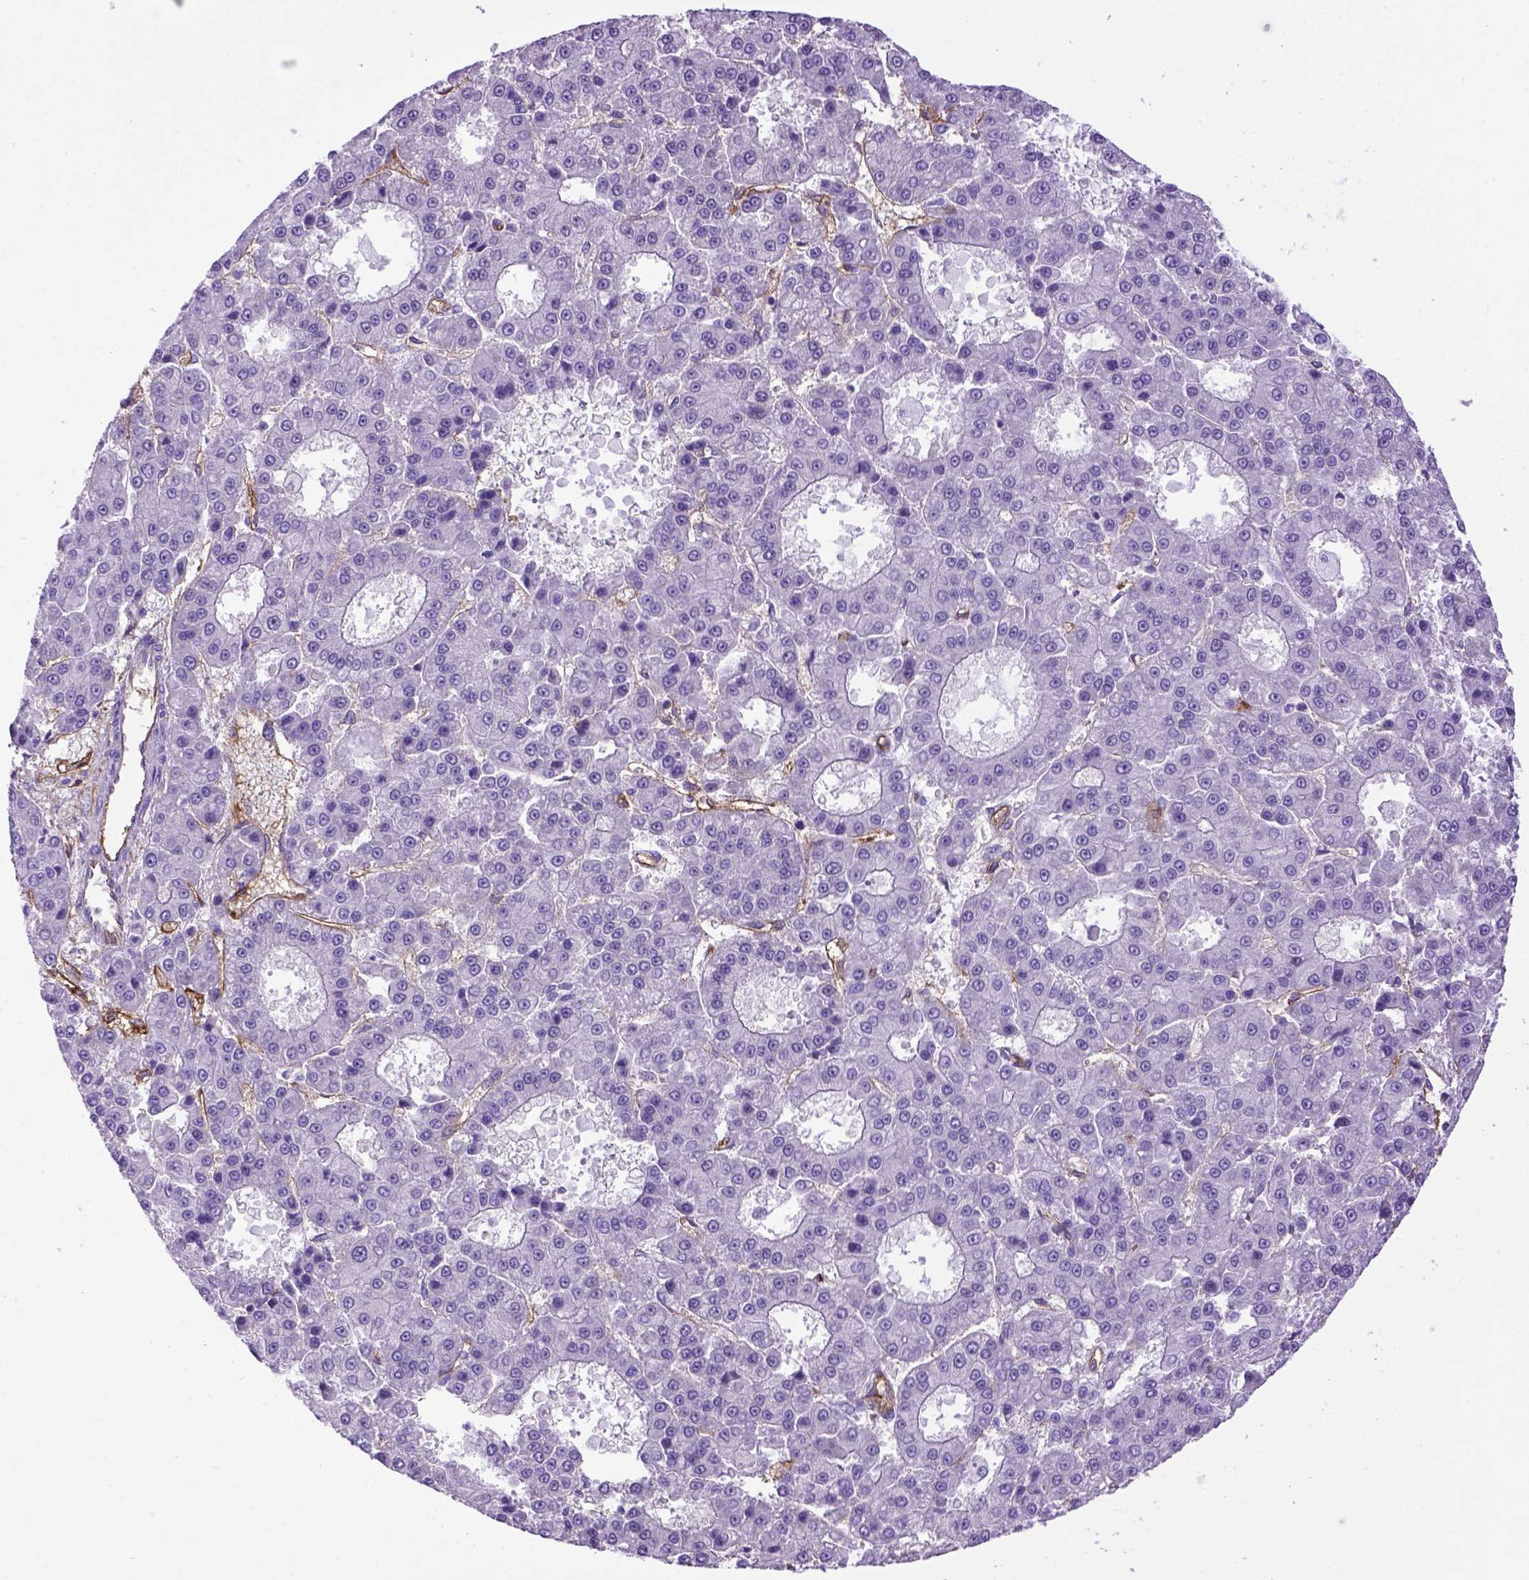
{"staining": {"intensity": "negative", "quantity": "none", "location": "none"}, "tissue": "liver cancer", "cell_type": "Tumor cells", "image_type": "cancer", "snomed": [{"axis": "morphology", "description": "Carcinoma, Hepatocellular, NOS"}, {"axis": "topography", "description": "Liver"}], "caption": "There is no significant positivity in tumor cells of liver cancer.", "gene": "ENG", "patient": {"sex": "male", "age": 70}}